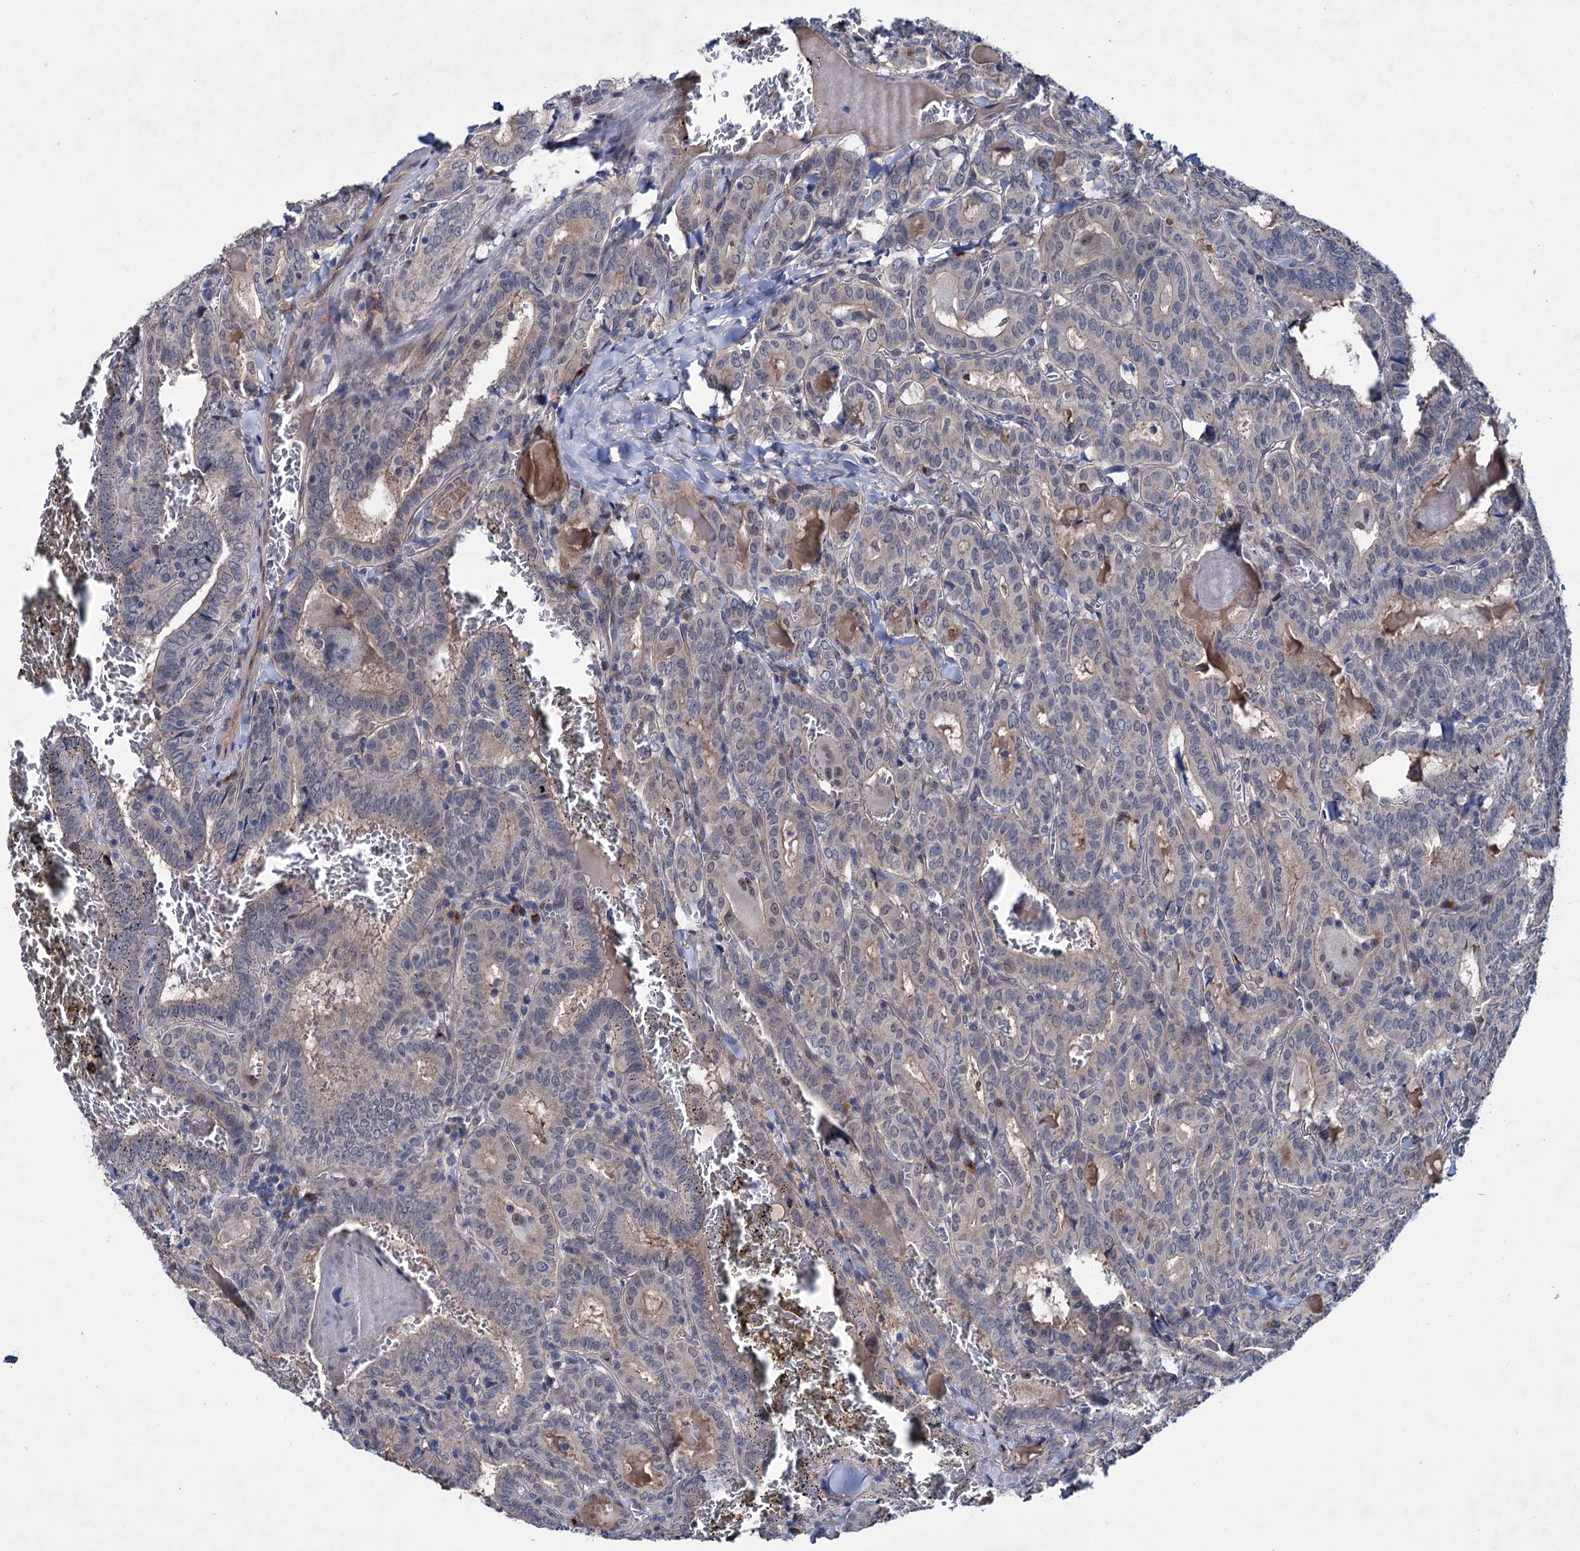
{"staining": {"intensity": "moderate", "quantity": "<25%", "location": "cytoplasmic/membranous"}, "tissue": "thyroid cancer", "cell_type": "Tumor cells", "image_type": "cancer", "snomed": [{"axis": "morphology", "description": "Papillary adenocarcinoma, NOS"}, {"axis": "topography", "description": "Thyroid gland"}], "caption": "A brown stain labels moderate cytoplasmic/membranous expression of a protein in human thyroid cancer tumor cells. (IHC, brightfield microscopy, high magnification).", "gene": "EYA4", "patient": {"sex": "female", "age": 72}}